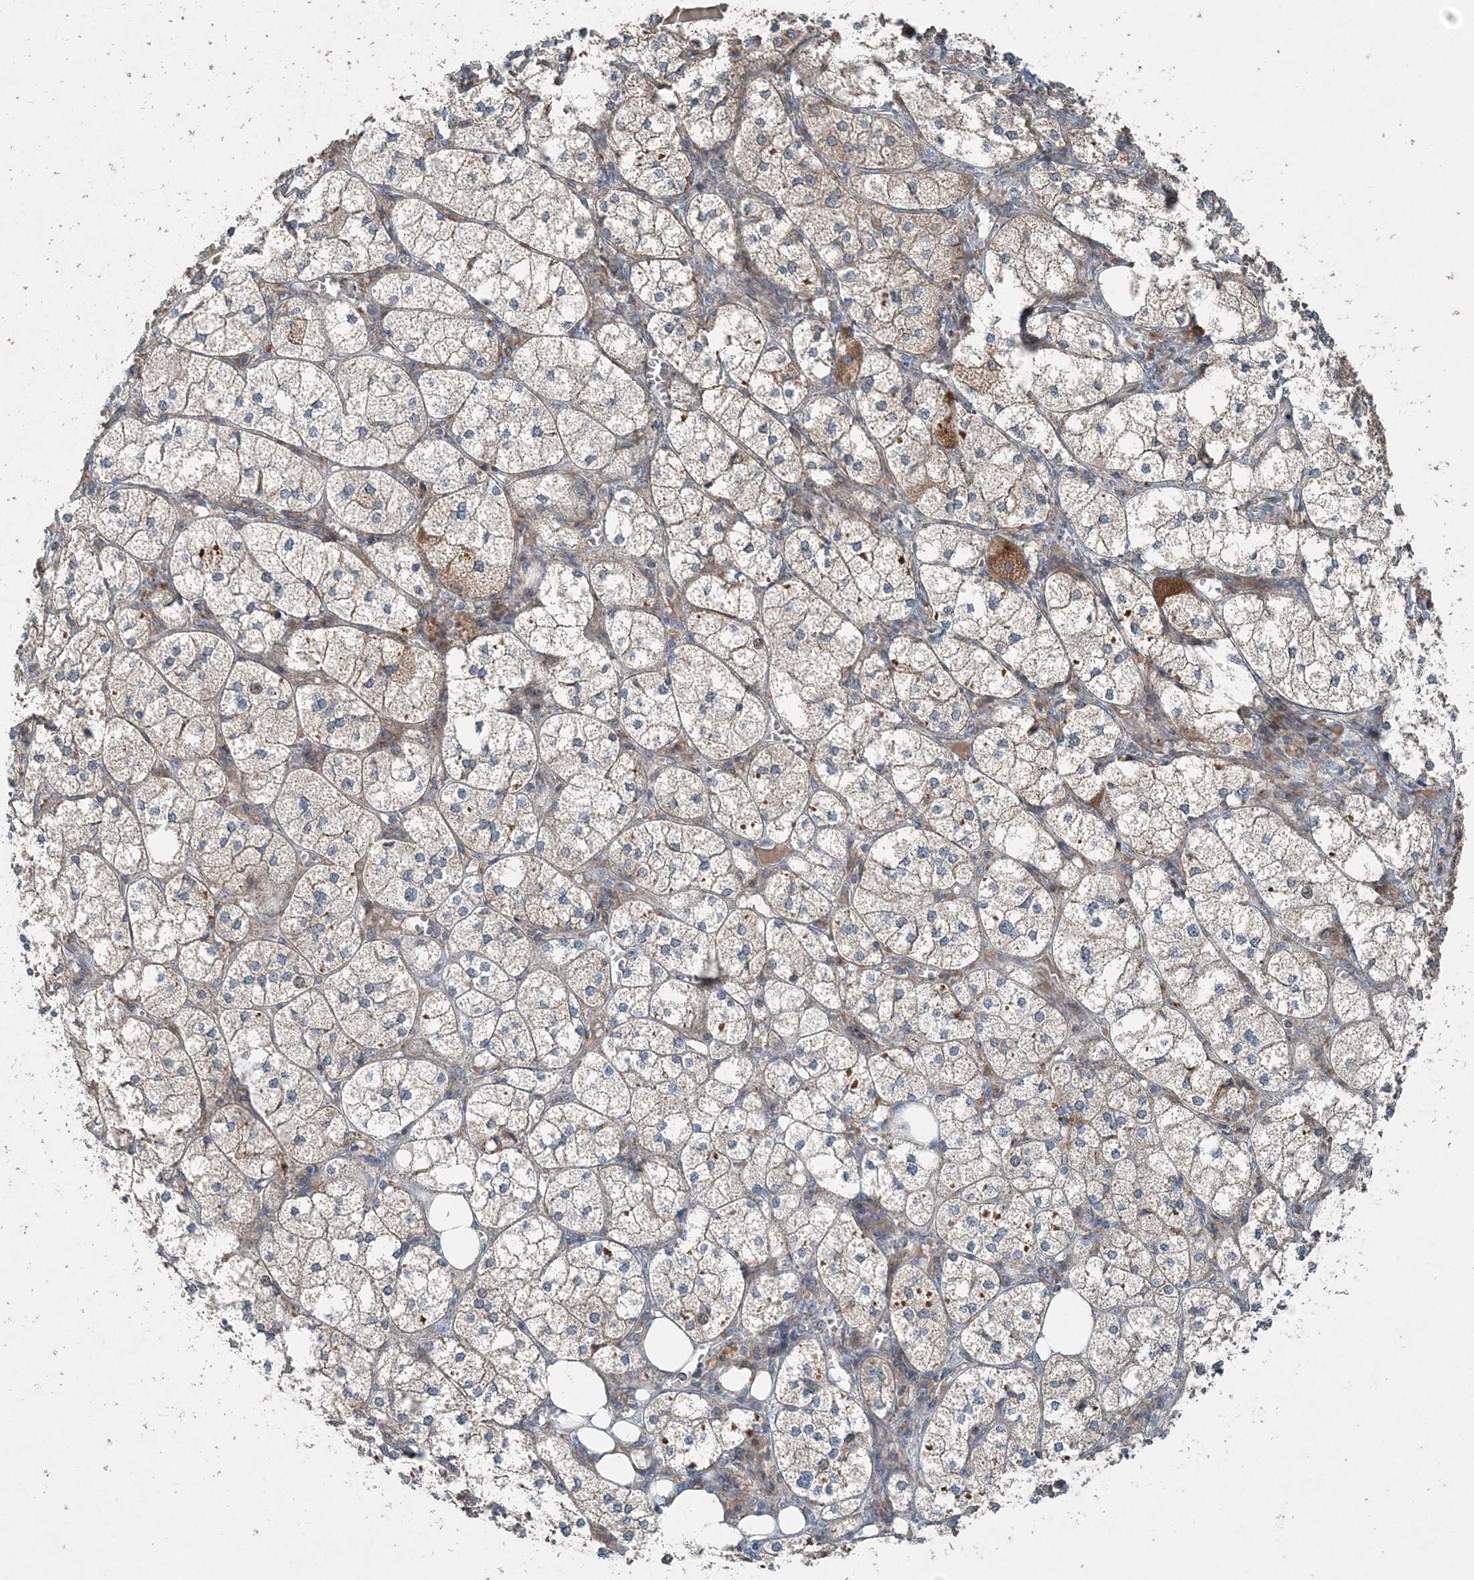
{"staining": {"intensity": "moderate", "quantity": "25%-75%", "location": "cytoplasmic/membranous"}, "tissue": "adrenal gland", "cell_type": "Glandular cells", "image_type": "normal", "snomed": [{"axis": "morphology", "description": "Normal tissue, NOS"}, {"axis": "topography", "description": "Adrenal gland"}], "caption": "Moderate cytoplasmic/membranous protein staining is seen in about 25%-75% of glandular cells in adrenal gland. (DAB IHC with brightfield microscopy, high magnification).", "gene": "INTU", "patient": {"sex": "female", "age": 61}}